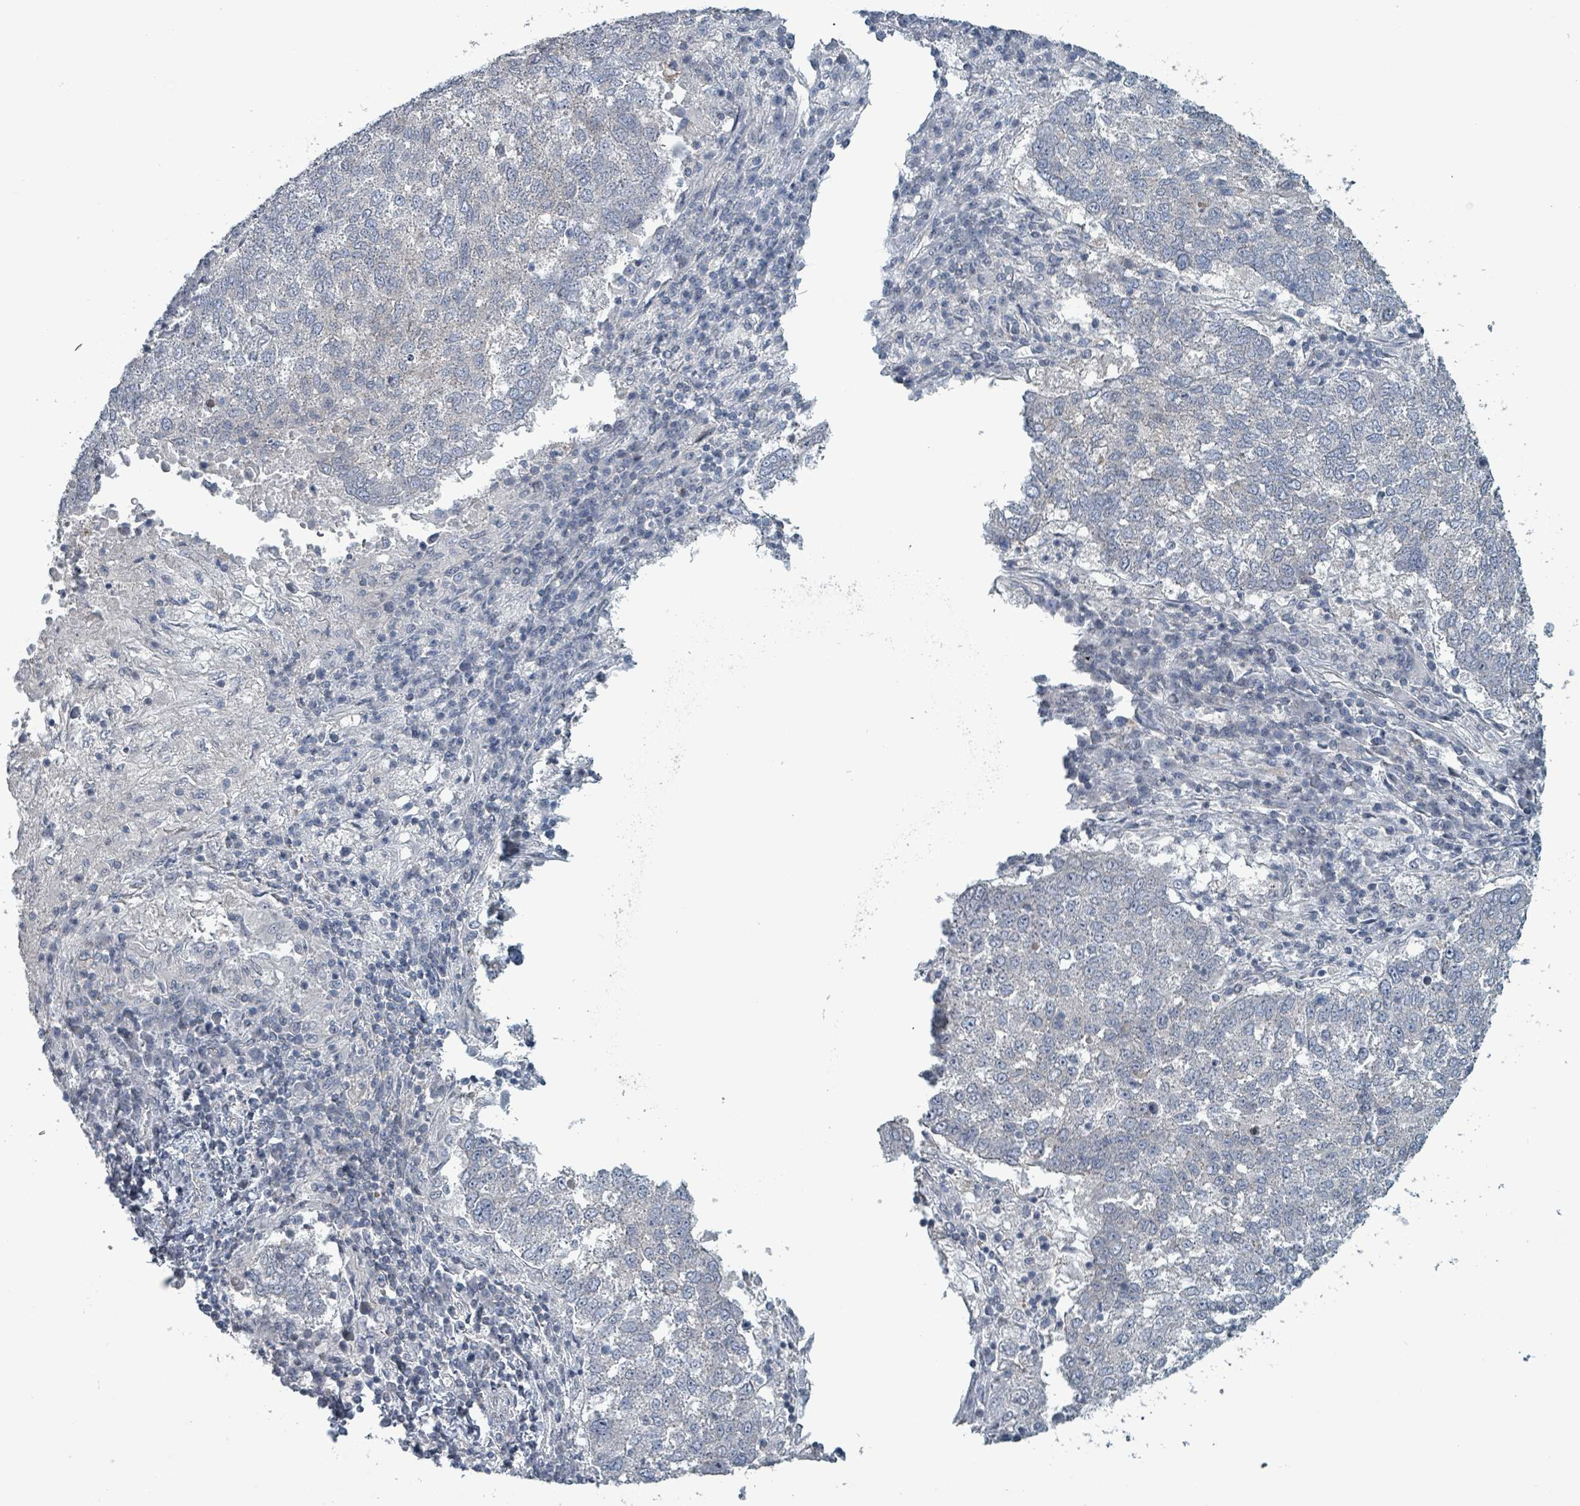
{"staining": {"intensity": "negative", "quantity": "none", "location": "none"}, "tissue": "lung cancer", "cell_type": "Tumor cells", "image_type": "cancer", "snomed": [{"axis": "morphology", "description": "Squamous cell carcinoma, NOS"}, {"axis": "topography", "description": "Lung"}], "caption": "High power microscopy image of an immunohistochemistry (IHC) photomicrograph of lung squamous cell carcinoma, revealing no significant staining in tumor cells. (DAB (3,3'-diaminobenzidine) immunohistochemistry, high magnification).", "gene": "BIVM", "patient": {"sex": "male", "age": 73}}